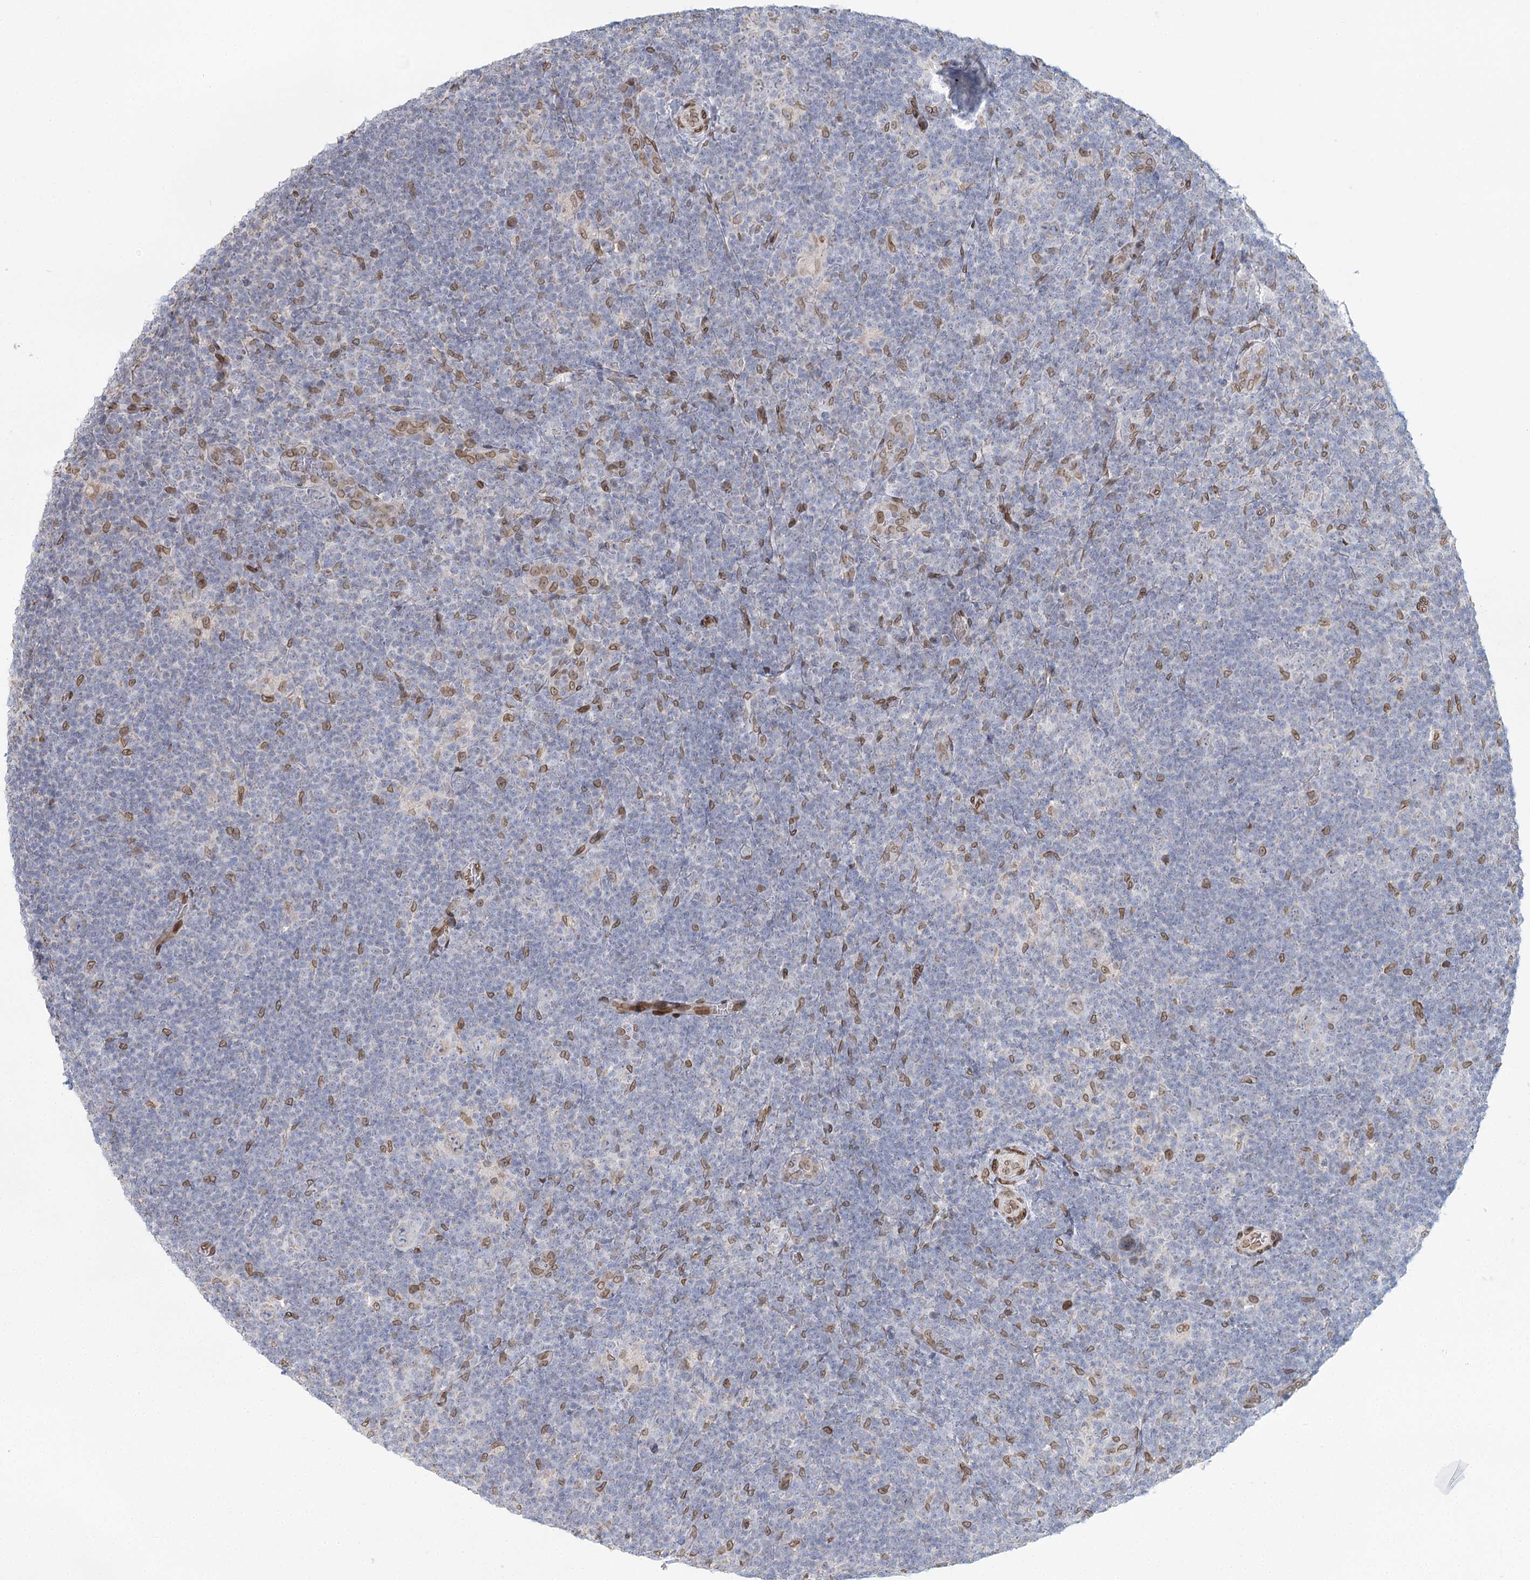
{"staining": {"intensity": "negative", "quantity": "none", "location": "none"}, "tissue": "lymphoma", "cell_type": "Tumor cells", "image_type": "cancer", "snomed": [{"axis": "morphology", "description": "Hodgkin's disease, NOS"}, {"axis": "topography", "description": "Lymph node"}], "caption": "Hodgkin's disease stained for a protein using immunohistochemistry (IHC) demonstrates no expression tumor cells.", "gene": "VWA5A", "patient": {"sex": "female", "age": 57}}